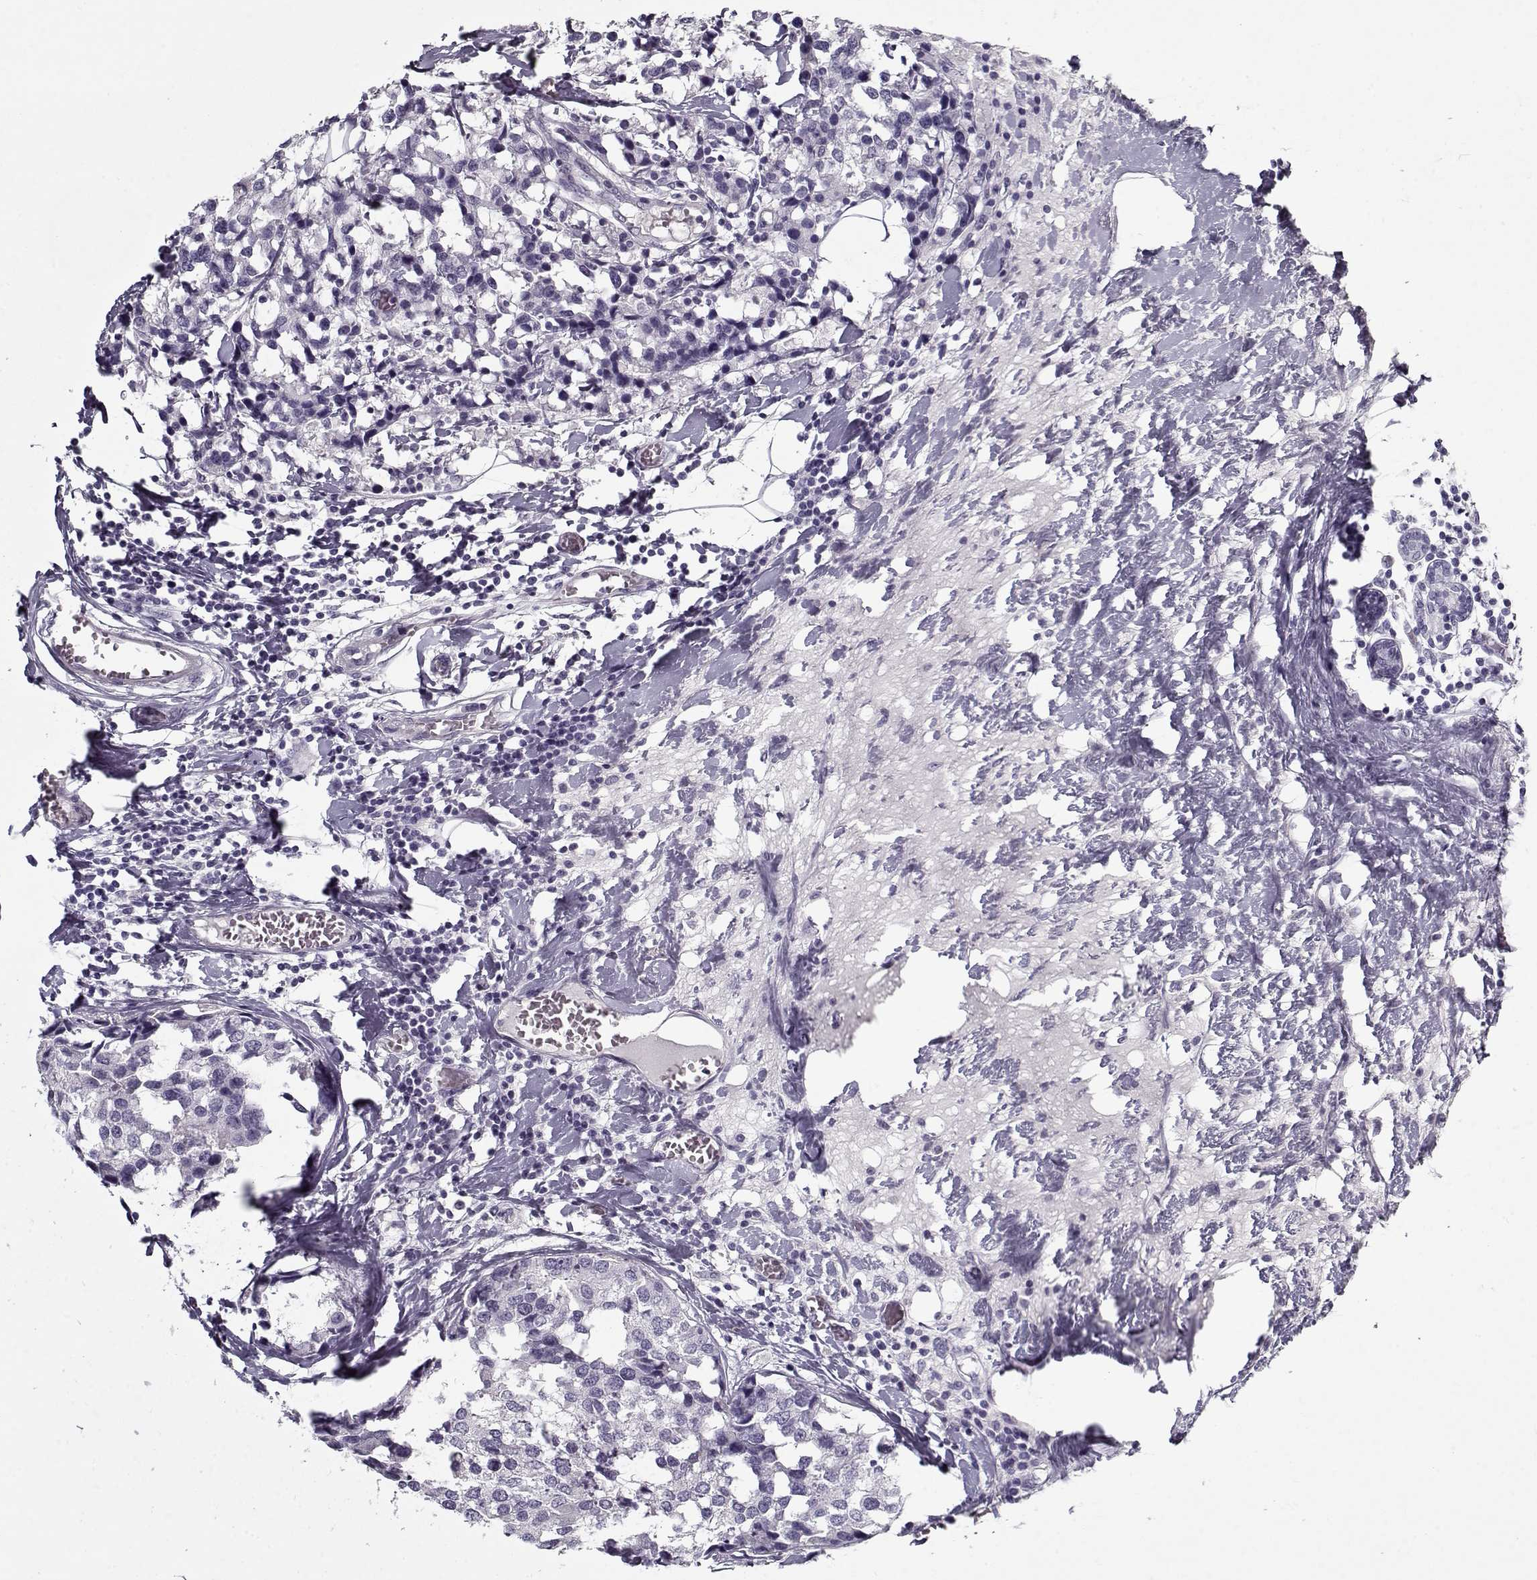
{"staining": {"intensity": "negative", "quantity": "none", "location": "none"}, "tissue": "breast cancer", "cell_type": "Tumor cells", "image_type": "cancer", "snomed": [{"axis": "morphology", "description": "Lobular carcinoma"}, {"axis": "topography", "description": "Breast"}], "caption": "Tumor cells show no significant staining in breast cancer (lobular carcinoma).", "gene": "CCDC136", "patient": {"sex": "female", "age": 59}}